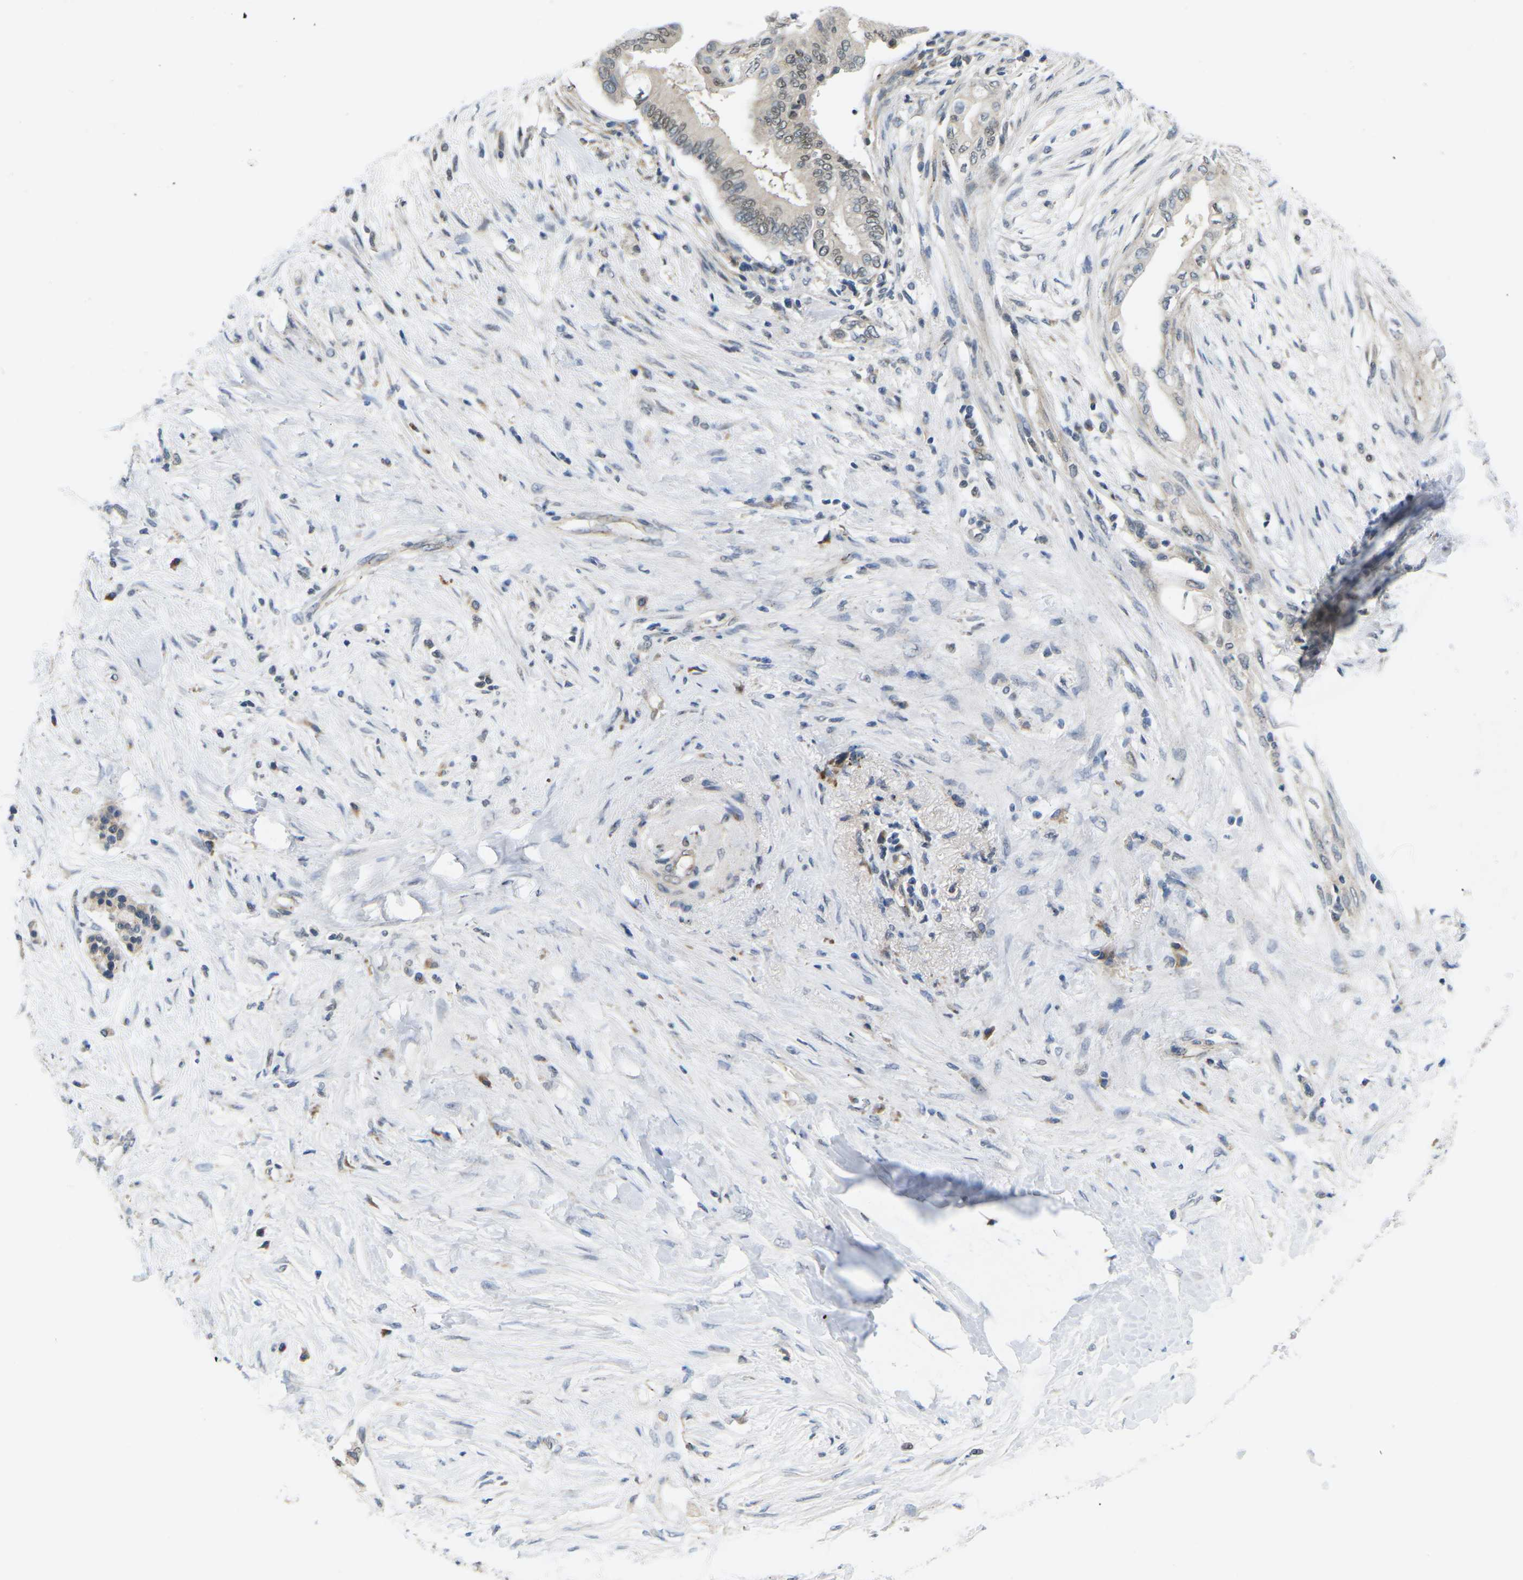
{"staining": {"intensity": "weak", "quantity": "25%-75%", "location": "nuclear"}, "tissue": "pancreatic cancer", "cell_type": "Tumor cells", "image_type": "cancer", "snomed": [{"axis": "morphology", "description": "Normal tissue, NOS"}, {"axis": "morphology", "description": "Adenocarcinoma, NOS"}, {"axis": "topography", "description": "Pancreas"}, {"axis": "topography", "description": "Duodenum"}], "caption": "Protein expression by immunohistochemistry (IHC) exhibits weak nuclear positivity in about 25%-75% of tumor cells in adenocarcinoma (pancreatic).", "gene": "ERBB4", "patient": {"sex": "female", "age": 60}}